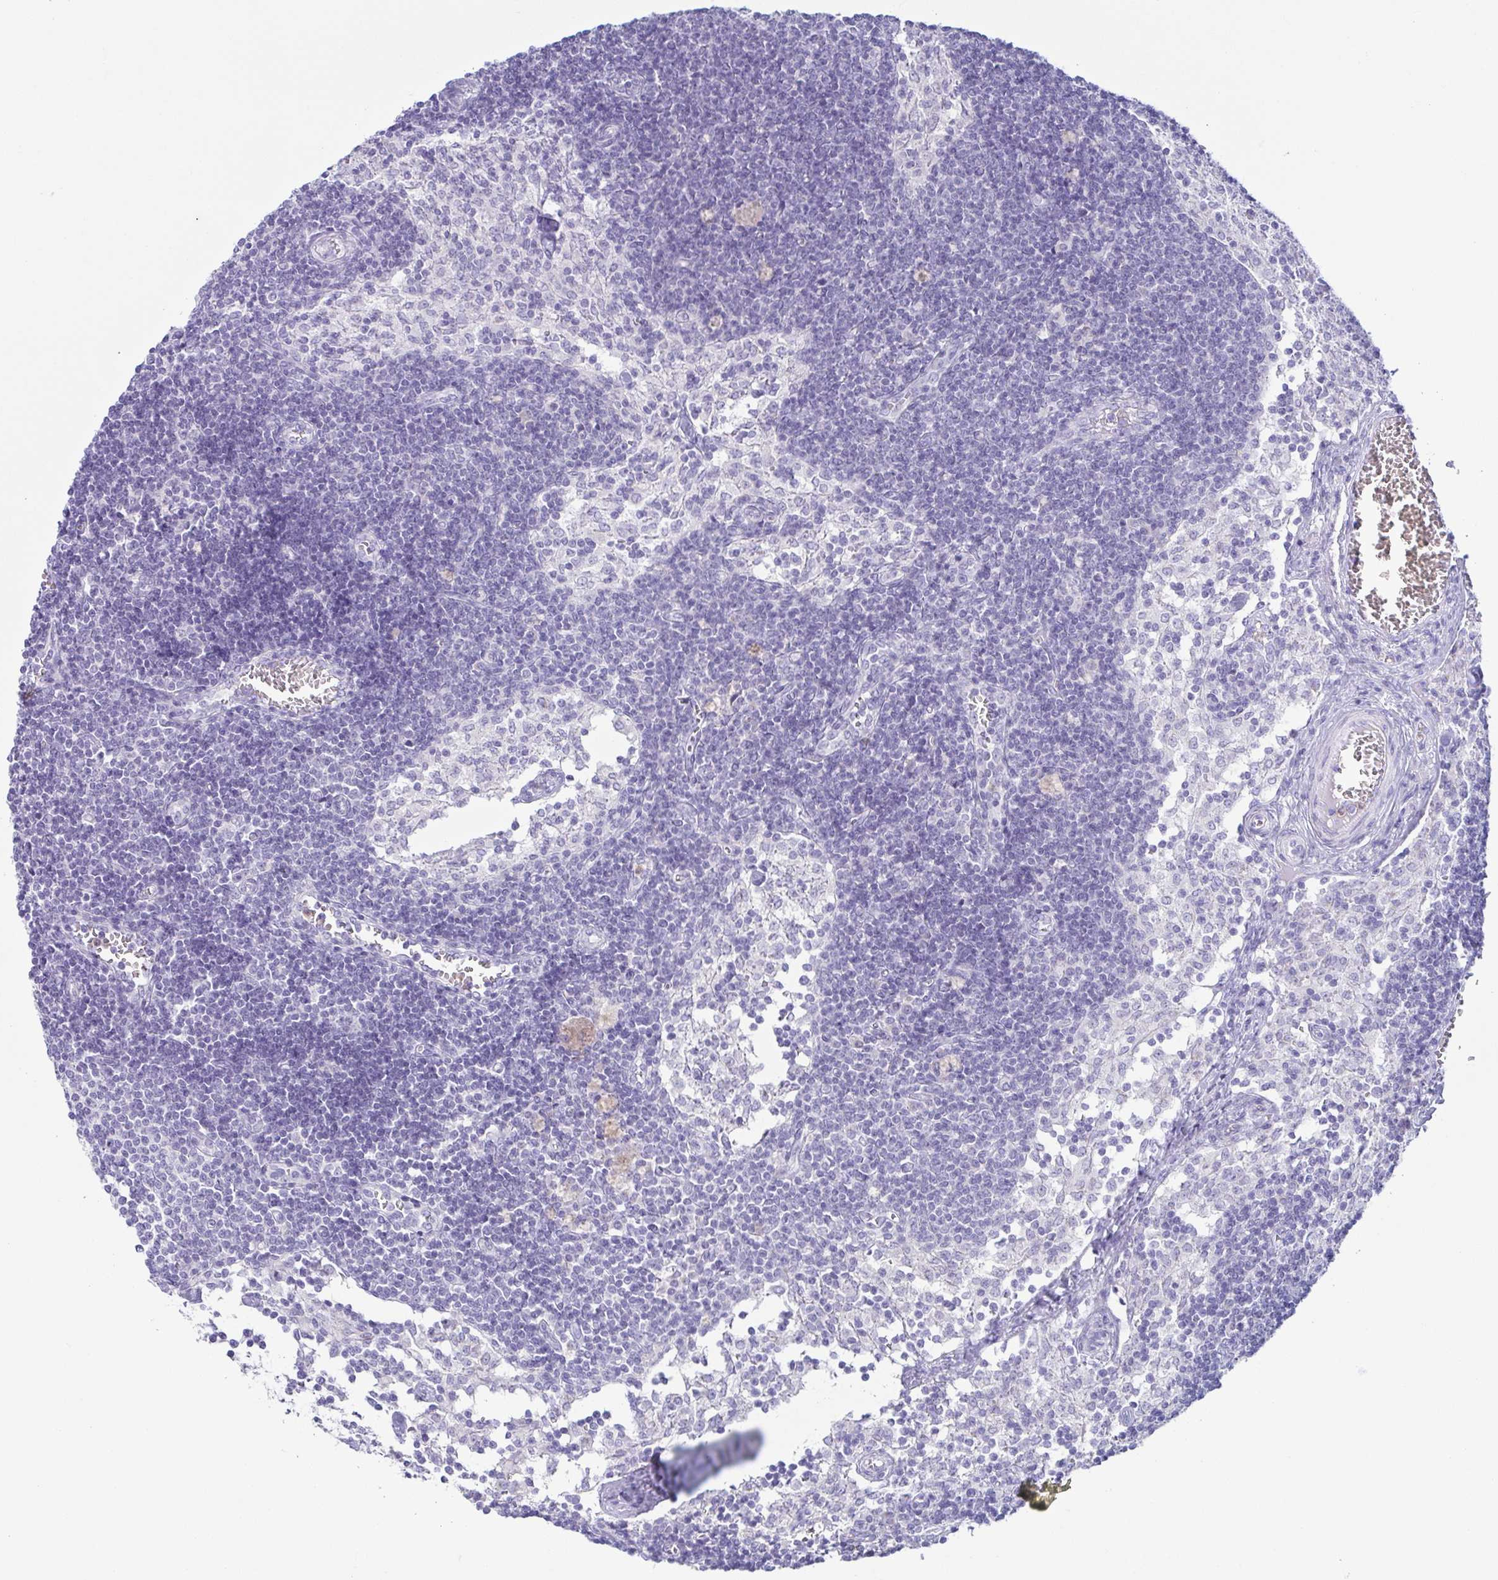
{"staining": {"intensity": "negative", "quantity": "none", "location": "none"}, "tissue": "lymph node", "cell_type": "Germinal center cells", "image_type": "normal", "snomed": [{"axis": "morphology", "description": "Normal tissue, NOS"}, {"axis": "topography", "description": "Lymph node"}], "caption": "High magnification brightfield microscopy of normal lymph node stained with DAB (3,3'-diaminobenzidine) (brown) and counterstained with hematoxylin (blue): germinal center cells show no significant positivity. The staining was performed using DAB (3,3'-diaminobenzidine) to visualize the protein expression in brown, while the nuclei were stained in blue with hematoxylin (Magnification: 20x).", "gene": "AZU1", "patient": {"sex": "female", "age": 31}}